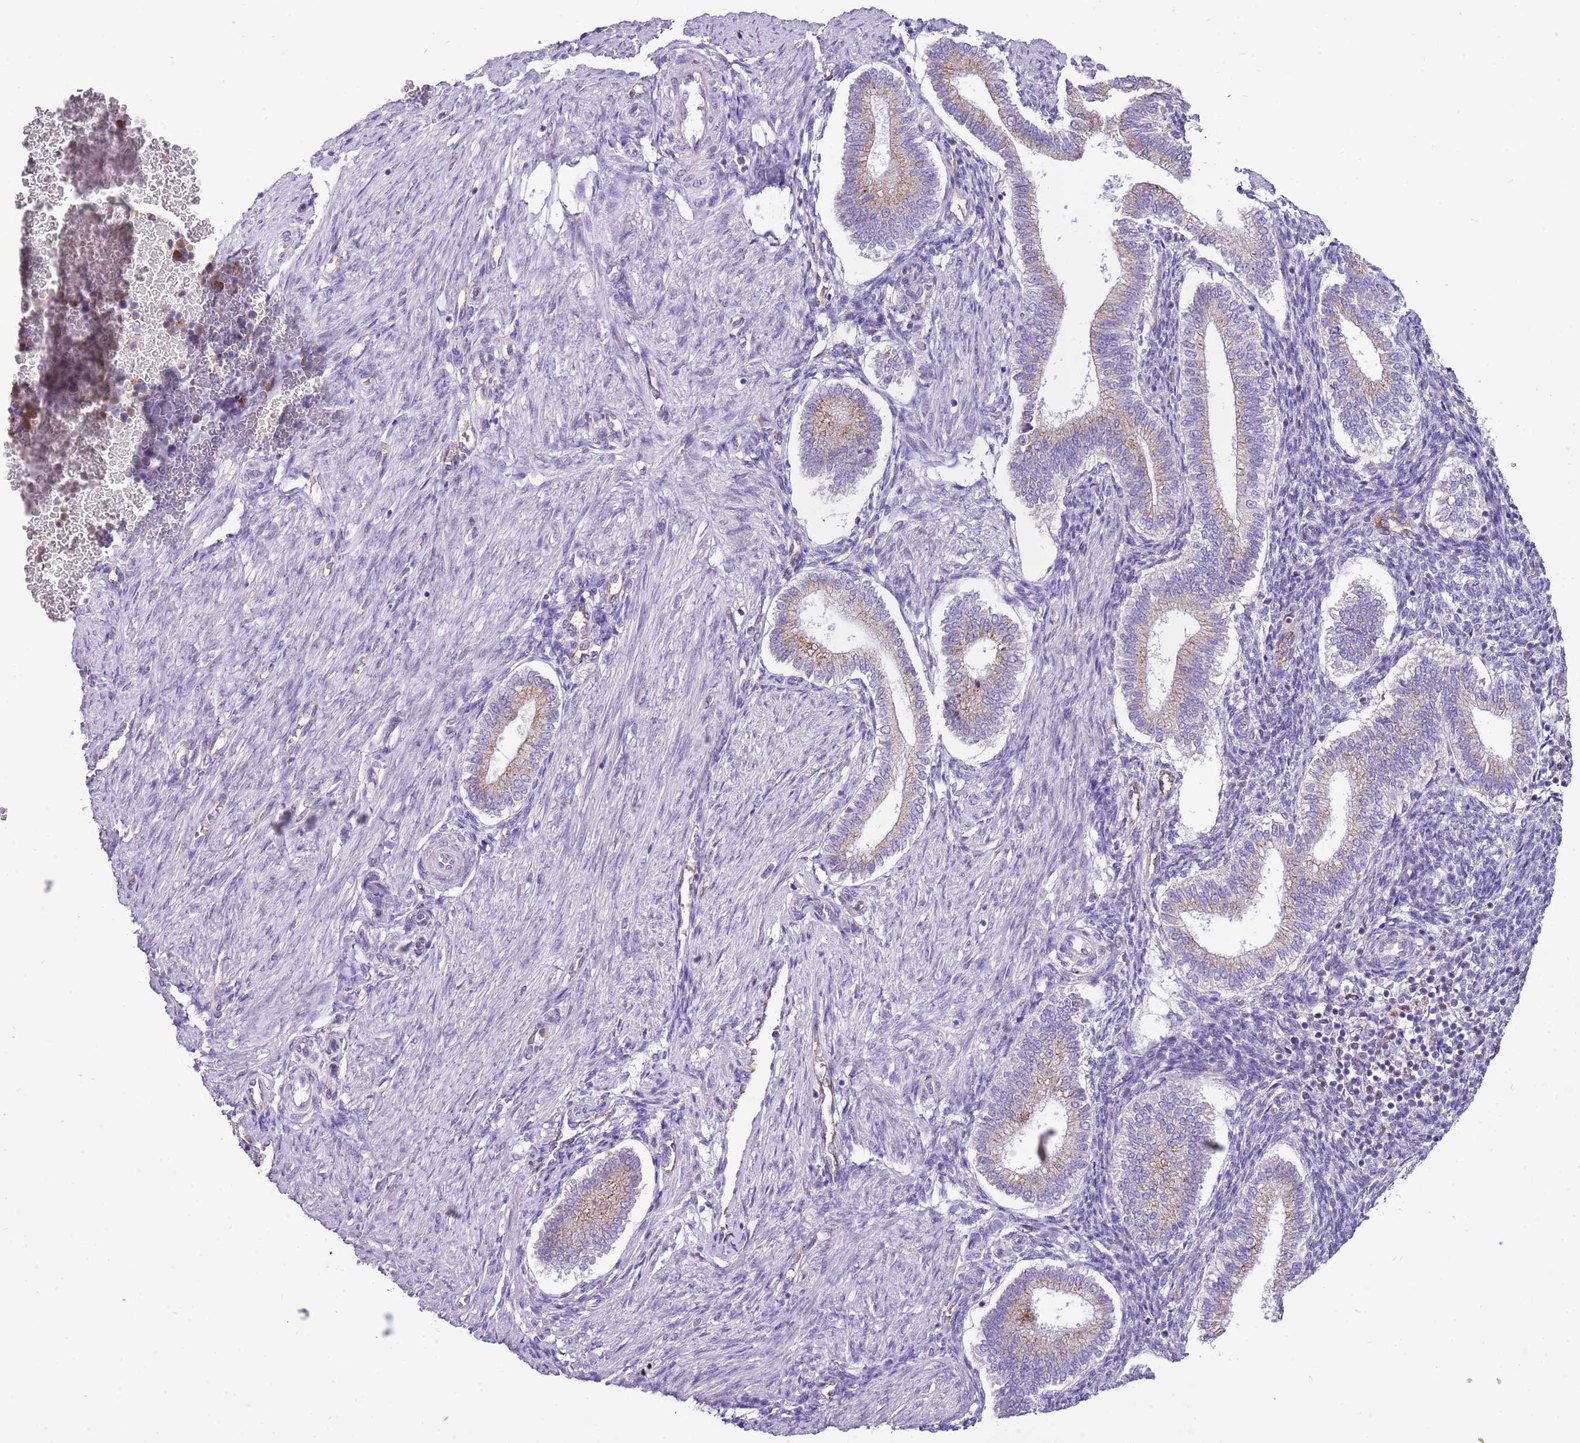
{"staining": {"intensity": "negative", "quantity": "none", "location": "none"}, "tissue": "endometrium", "cell_type": "Cells in endometrial stroma", "image_type": "normal", "snomed": [{"axis": "morphology", "description": "Normal tissue, NOS"}, {"axis": "topography", "description": "Endometrium"}], "caption": "Cells in endometrial stroma show no significant protein staining in normal endometrium. (Brightfield microscopy of DAB immunohistochemistry at high magnification).", "gene": "PCNX1", "patient": {"sex": "female", "age": 25}}